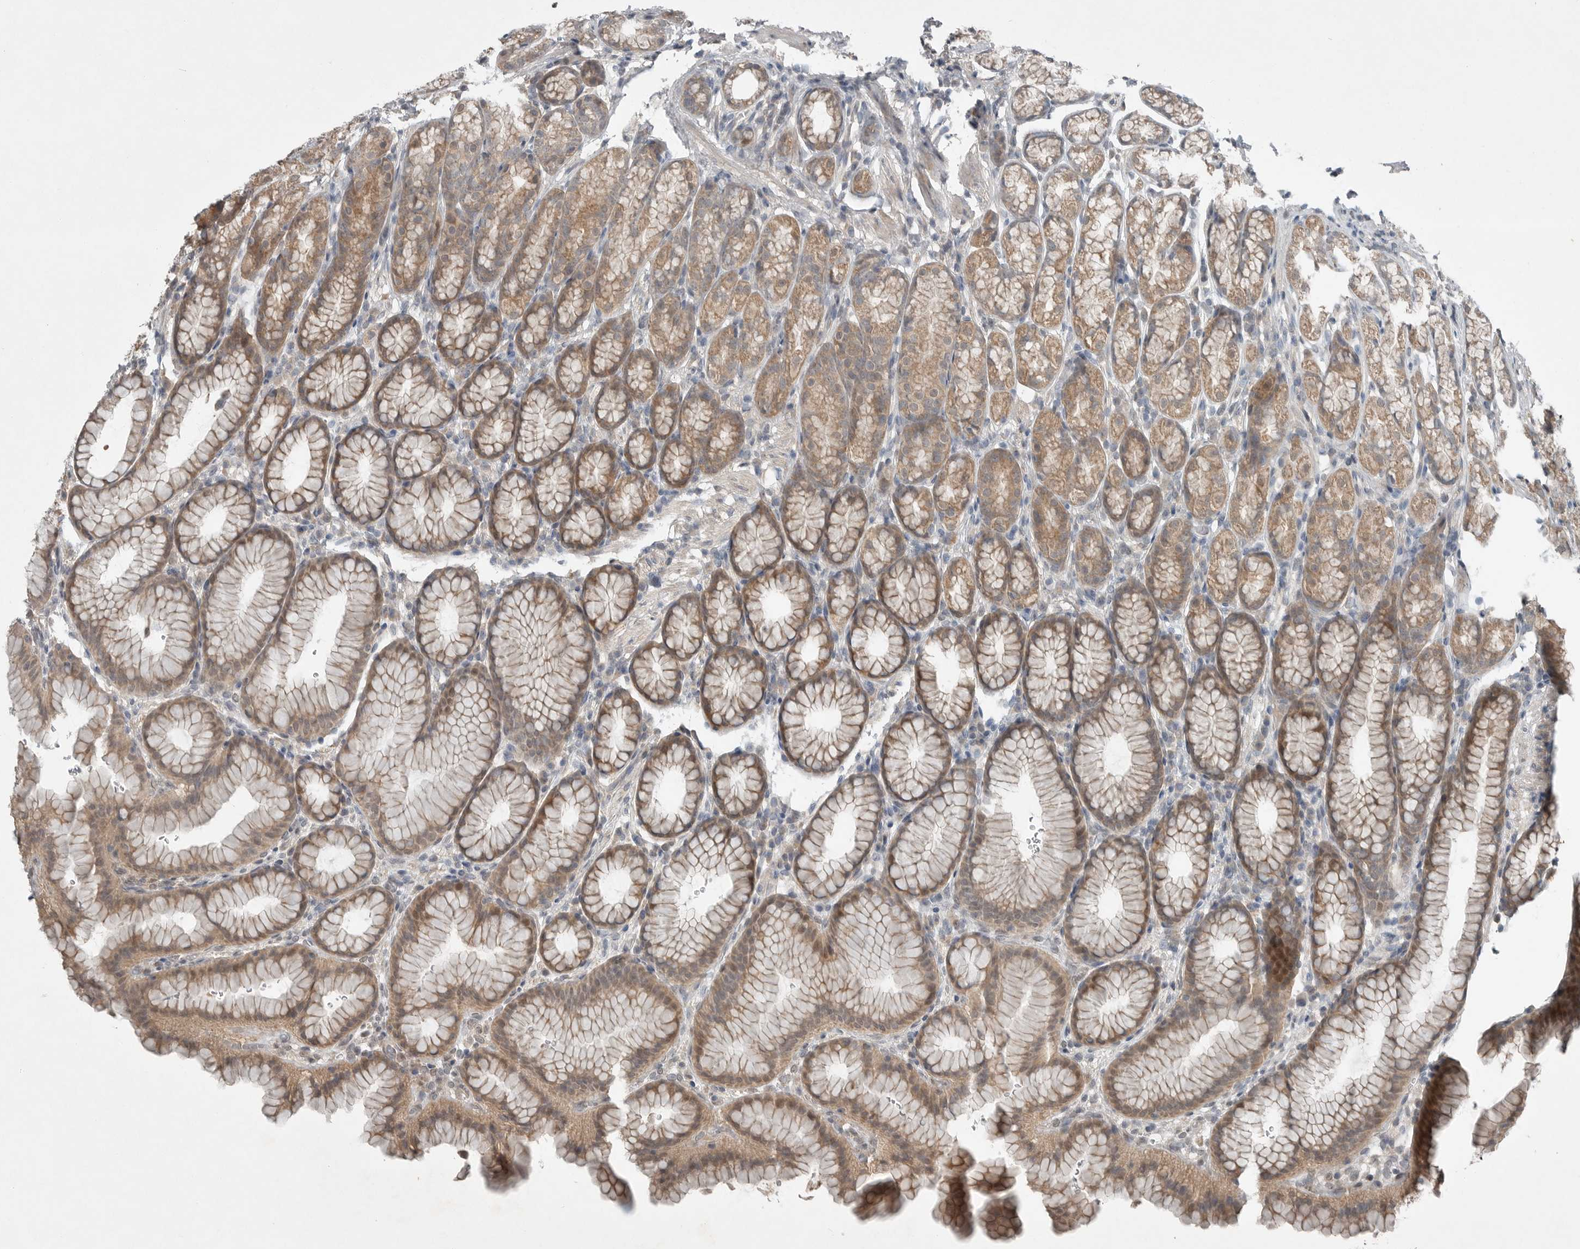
{"staining": {"intensity": "moderate", "quantity": ">75%", "location": "cytoplasmic/membranous"}, "tissue": "stomach", "cell_type": "Glandular cells", "image_type": "normal", "snomed": [{"axis": "morphology", "description": "Normal tissue, NOS"}, {"axis": "topography", "description": "Stomach"}], "caption": "Immunohistochemical staining of benign stomach shows moderate cytoplasmic/membranous protein expression in approximately >75% of glandular cells.", "gene": "MFAP3L", "patient": {"sex": "male", "age": 42}}